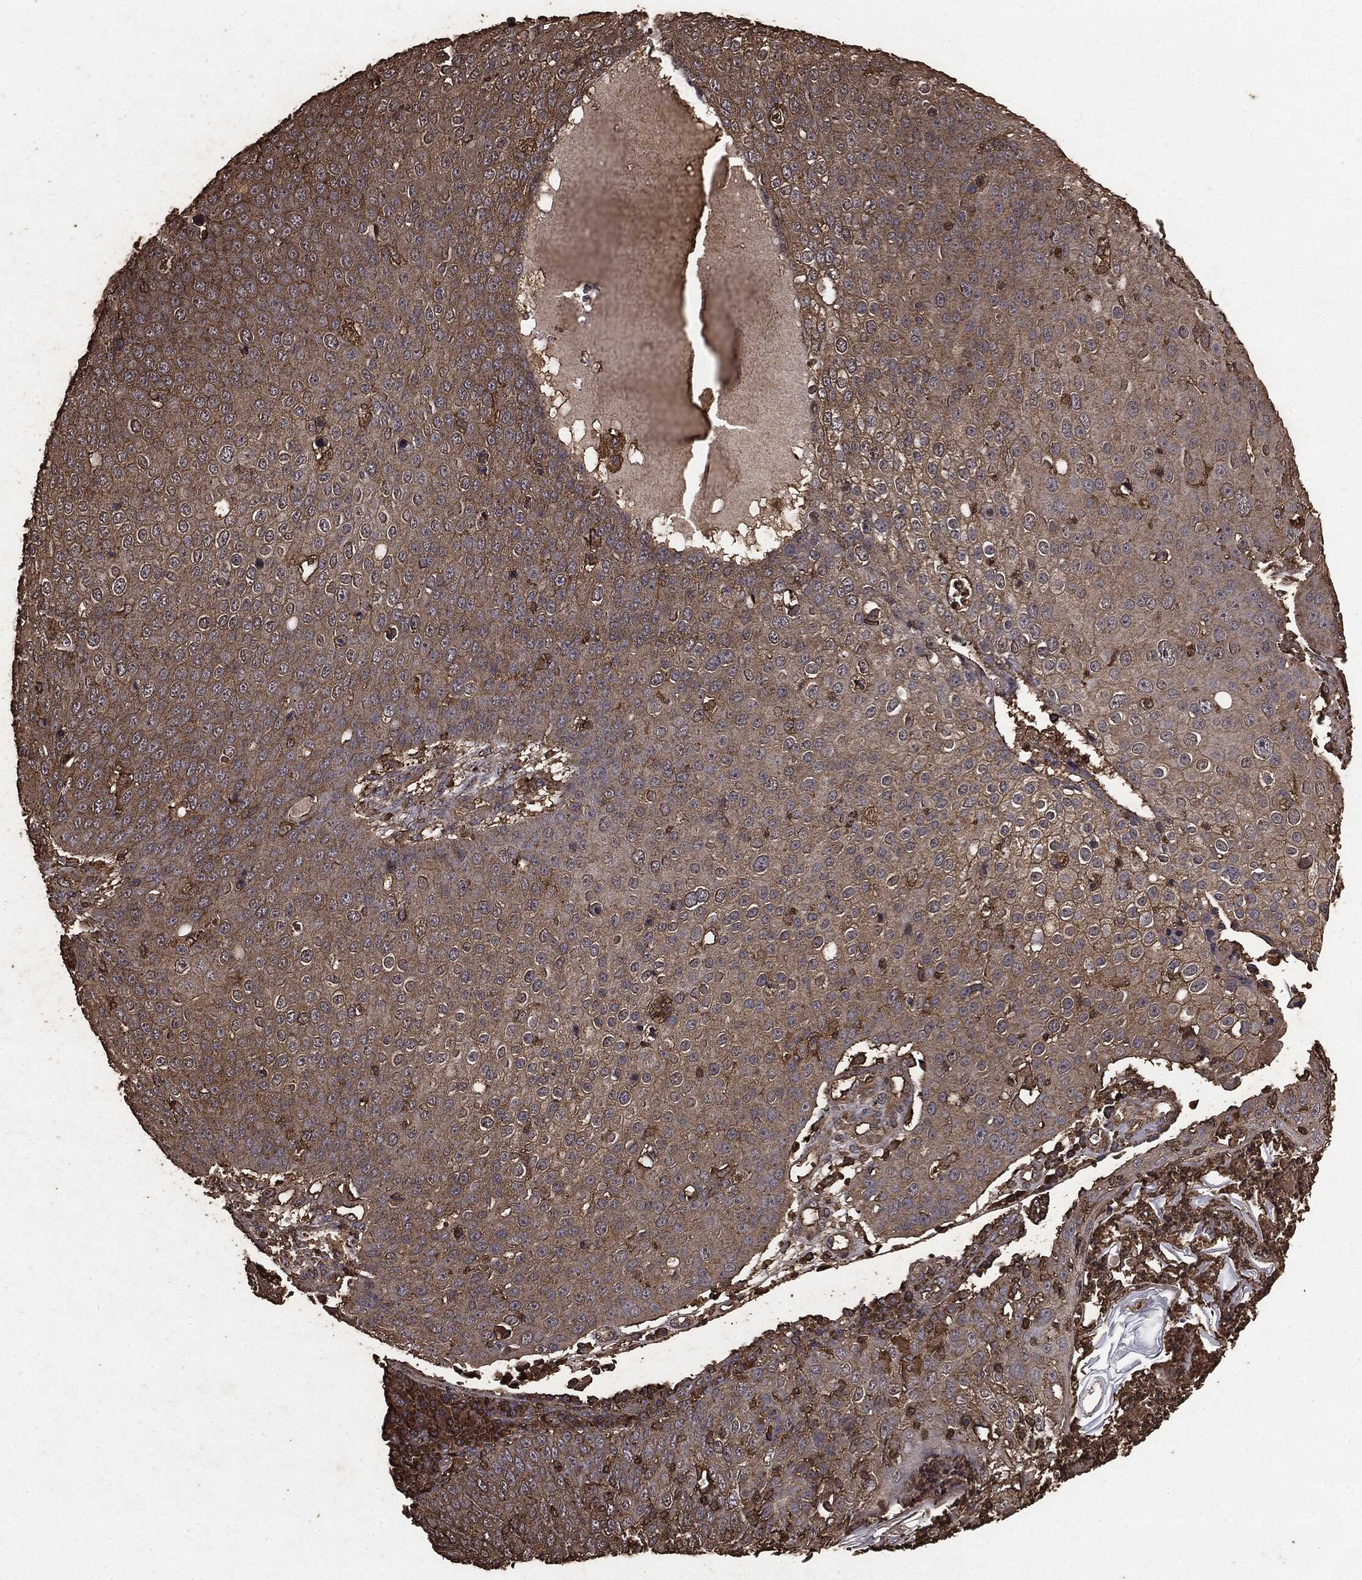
{"staining": {"intensity": "moderate", "quantity": "25%-75%", "location": "cytoplasmic/membranous"}, "tissue": "skin cancer", "cell_type": "Tumor cells", "image_type": "cancer", "snomed": [{"axis": "morphology", "description": "Squamous cell carcinoma, NOS"}, {"axis": "topography", "description": "Skin"}], "caption": "Skin cancer (squamous cell carcinoma) stained for a protein shows moderate cytoplasmic/membranous positivity in tumor cells.", "gene": "MTOR", "patient": {"sex": "male", "age": 71}}